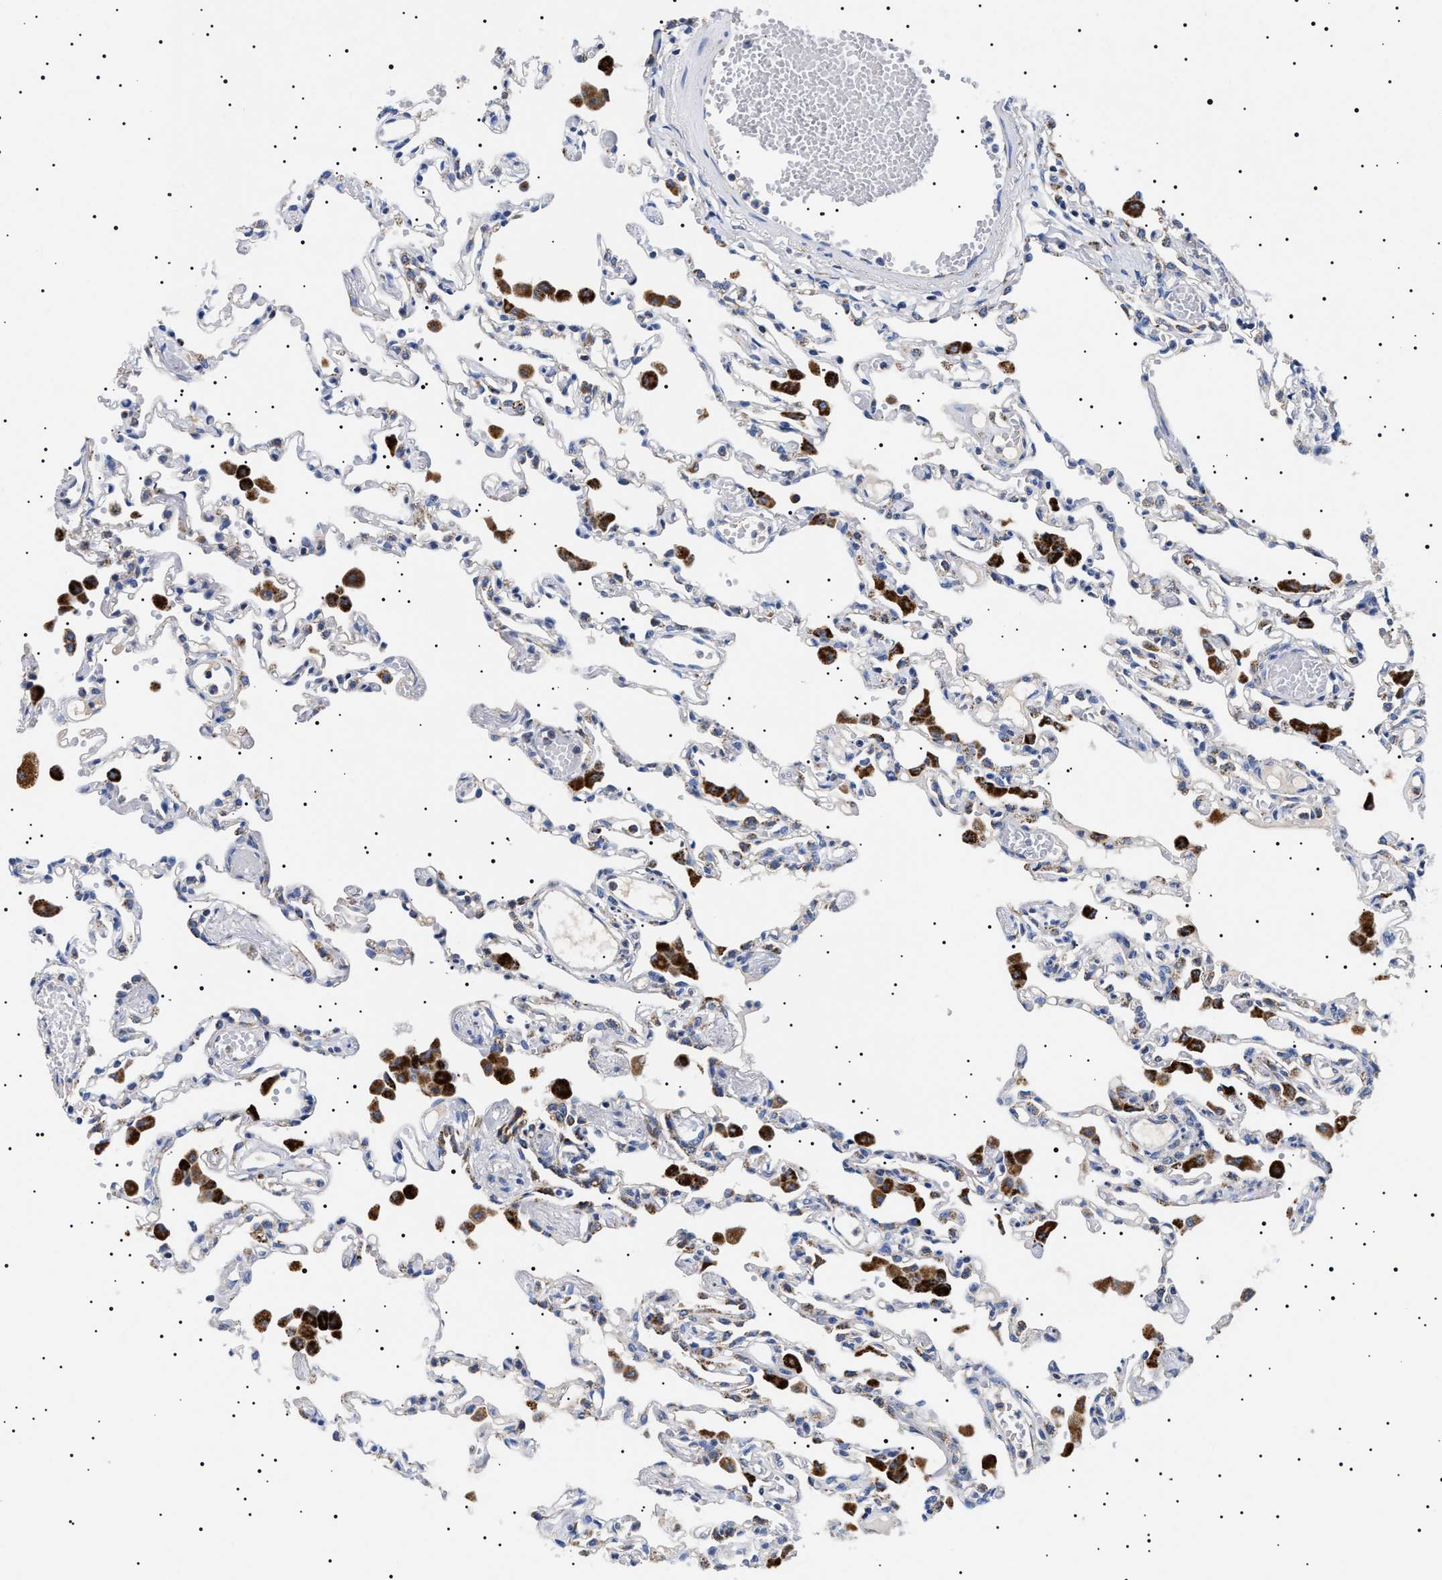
{"staining": {"intensity": "negative", "quantity": "none", "location": "none"}, "tissue": "lung", "cell_type": "Alveolar cells", "image_type": "normal", "snomed": [{"axis": "morphology", "description": "Normal tissue, NOS"}, {"axis": "topography", "description": "Bronchus"}, {"axis": "topography", "description": "Lung"}], "caption": "This image is of unremarkable lung stained with immunohistochemistry to label a protein in brown with the nuclei are counter-stained blue. There is no staining in alveolar cells. (Brightfield microscopy of DAB IHC at high magnification).", "gene": "CHRDL2", "patient": {"sex": "female", "age": 49}}